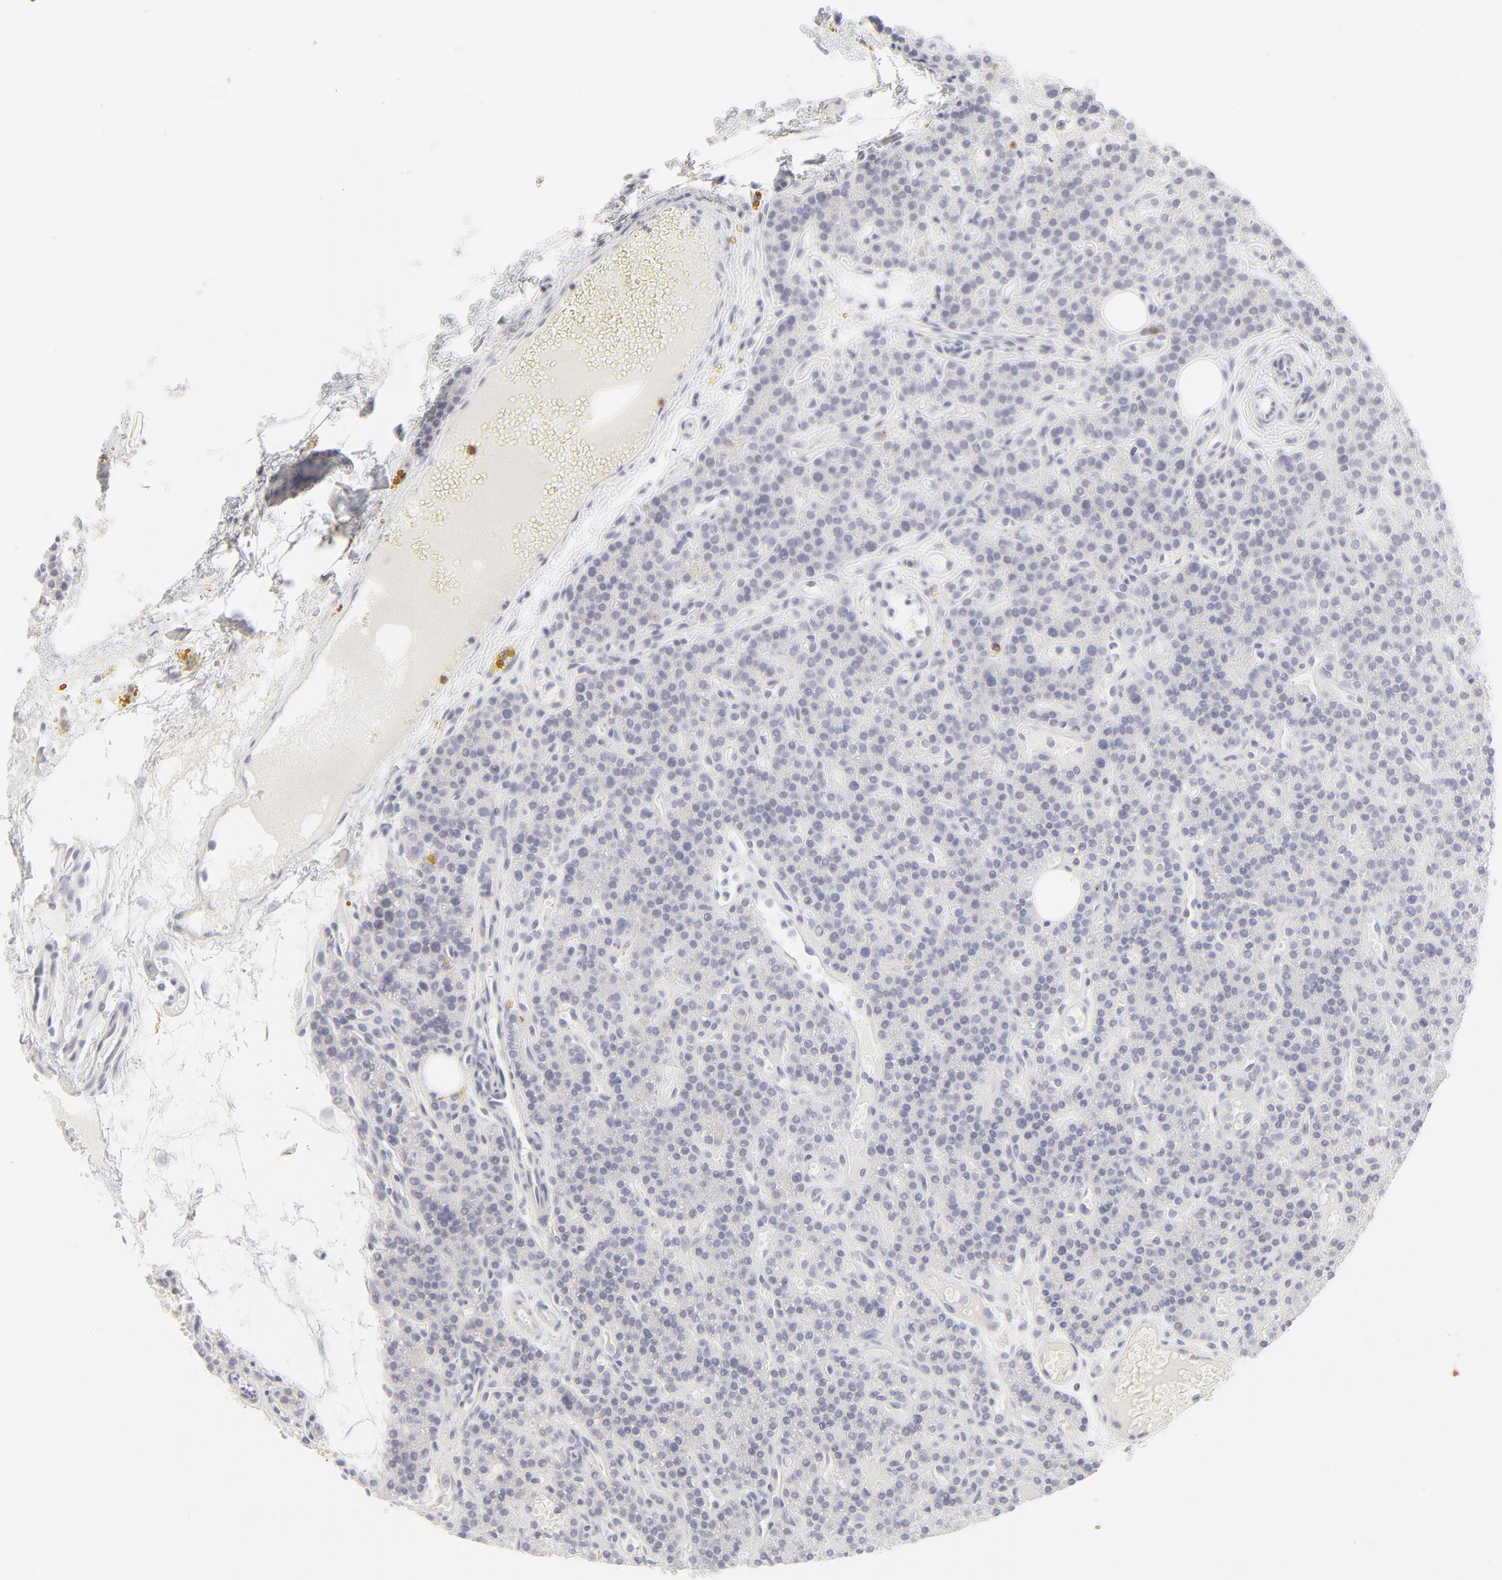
{"staining": {"intensity": "negative", "quantity": "none", "location": "none"}, "tissue": "parathyroid gland", "cell_type": "Glandular cells", "image_type": "normal", "snomed": [{"axis": "morphology", "description": "Normal tissue, NOS"}, {"axis": "topography", "description": "Parathyroid gland"}], "caption": "DAB immunohistochemical staining of unremarkable parathyroid gland shows no significant staining in glandular cells.", "gene": "CCR7", "patient": {"sex": "male", "age": 25}}